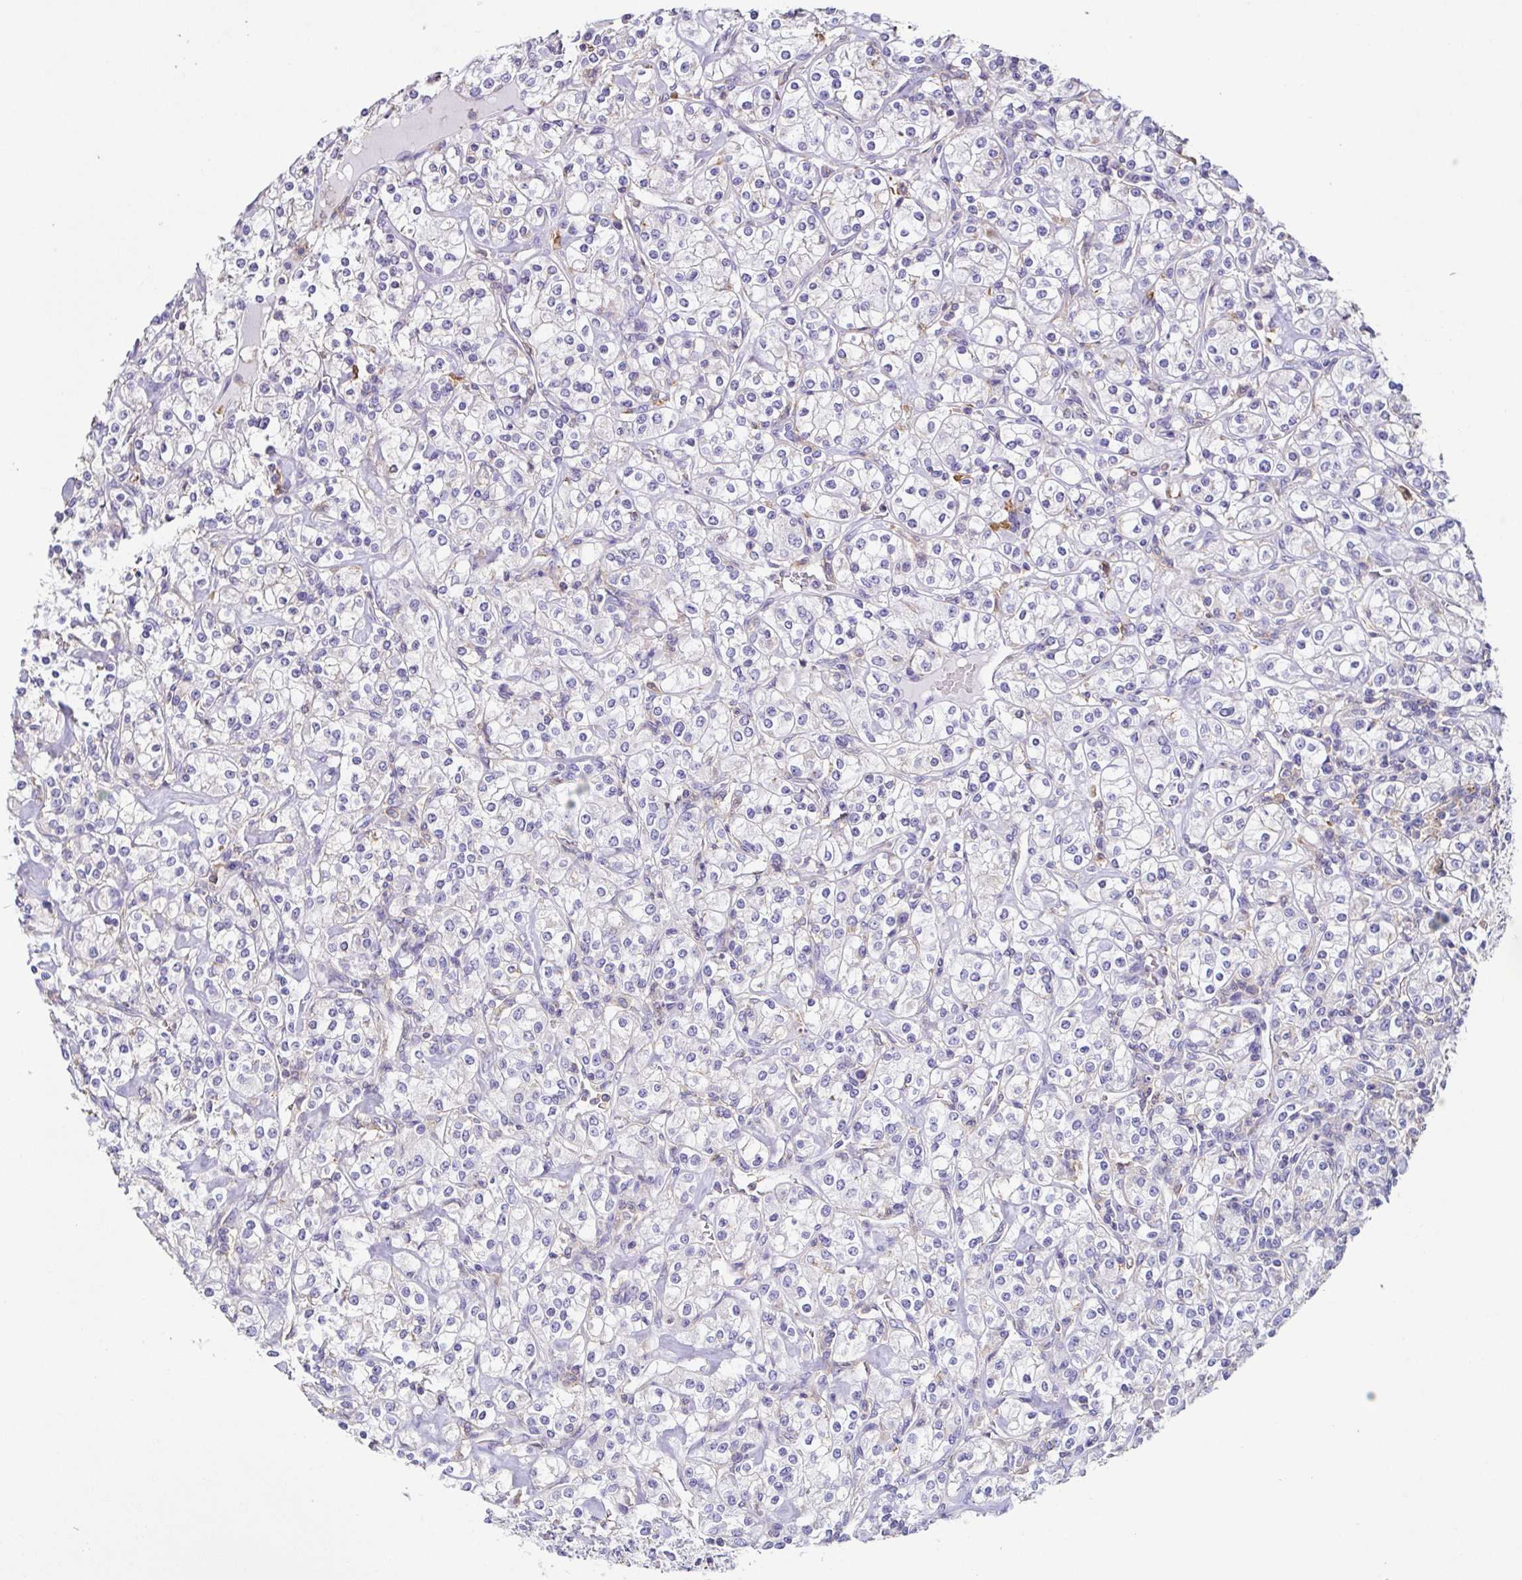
{"staining": {"intensity": "negative", "quantity": "none", "location": "none"}, "tissue": "renal cancer", "cell_type": "Tumor cells", "image_type": "cancer", "snomed": [{"axis": "morphology", "description": "Adenocarcinoma, NOS"}, {"axis": "topography", "description": "Kidney"}], "caption": "High power microscopy histopathology image of an immunohistochemistry (IHC) micrograph of adenocarcinoma (renal), revealing no significant expression in tumor cells.", "gene": "ANXA10", "patient": {"sex": "male", "age": 77}}